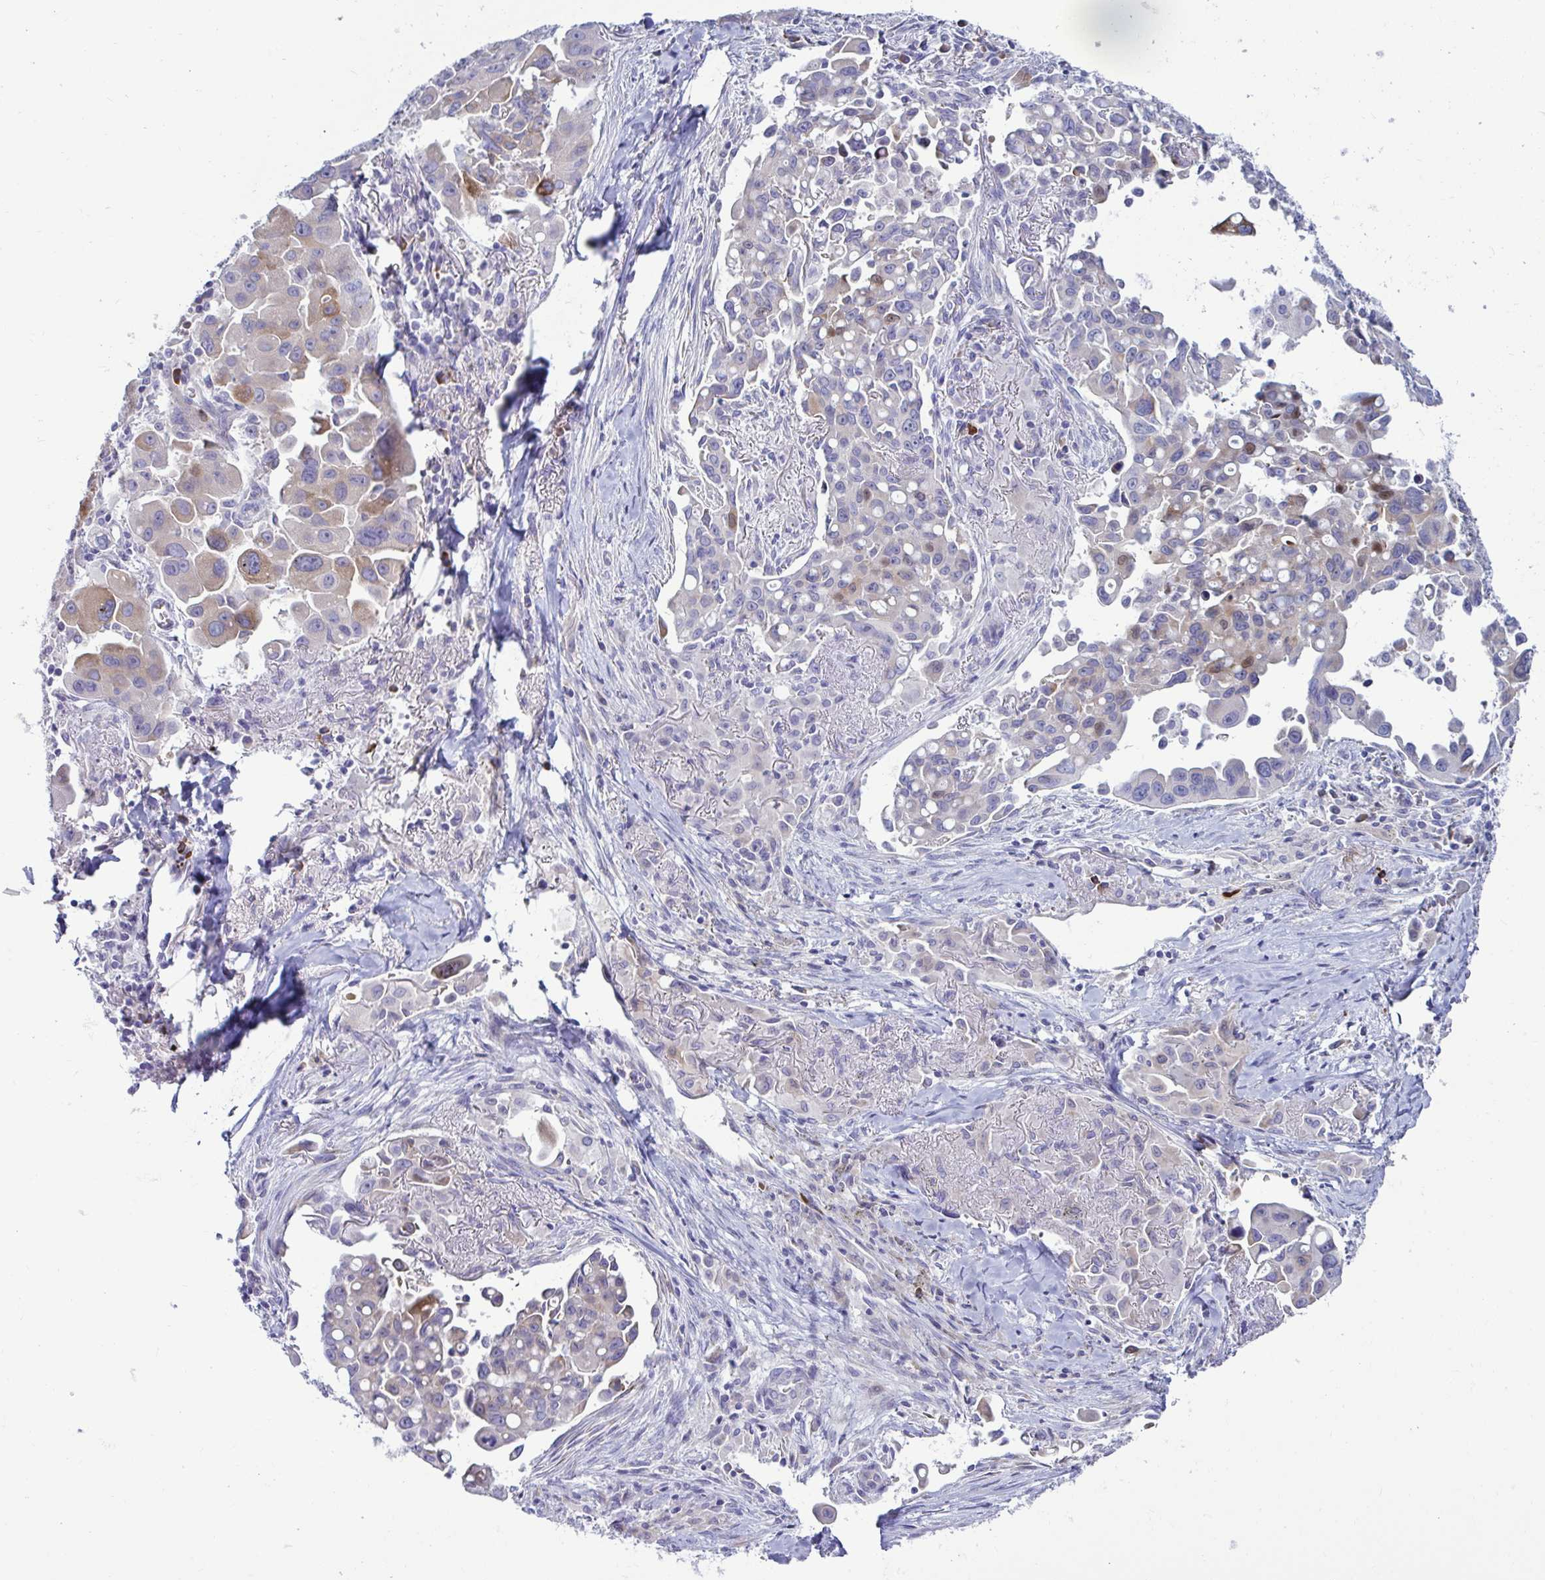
{"staining": {"intensity": "moderate", "quantity": "<25%", "location": "cytoplasmic/membranous"}, "tissue": "lung cancer", "cell_type": "Tumor cells", "image_type": "cancer", "snomed": [{"axis": "morphology", "description": "Adenocarcinoma, NOS"}, {"axis": "topography", "description": "Lung"}], "caption": "Immunohistochemical staining of human lung cancer (adenocarcinoma) shows moderate cytoplasmic/membranous protein expression in approximately <25% of tumor cells.", "gene": "TFPI2", "patient": {"sex": "male", "age": 68}}